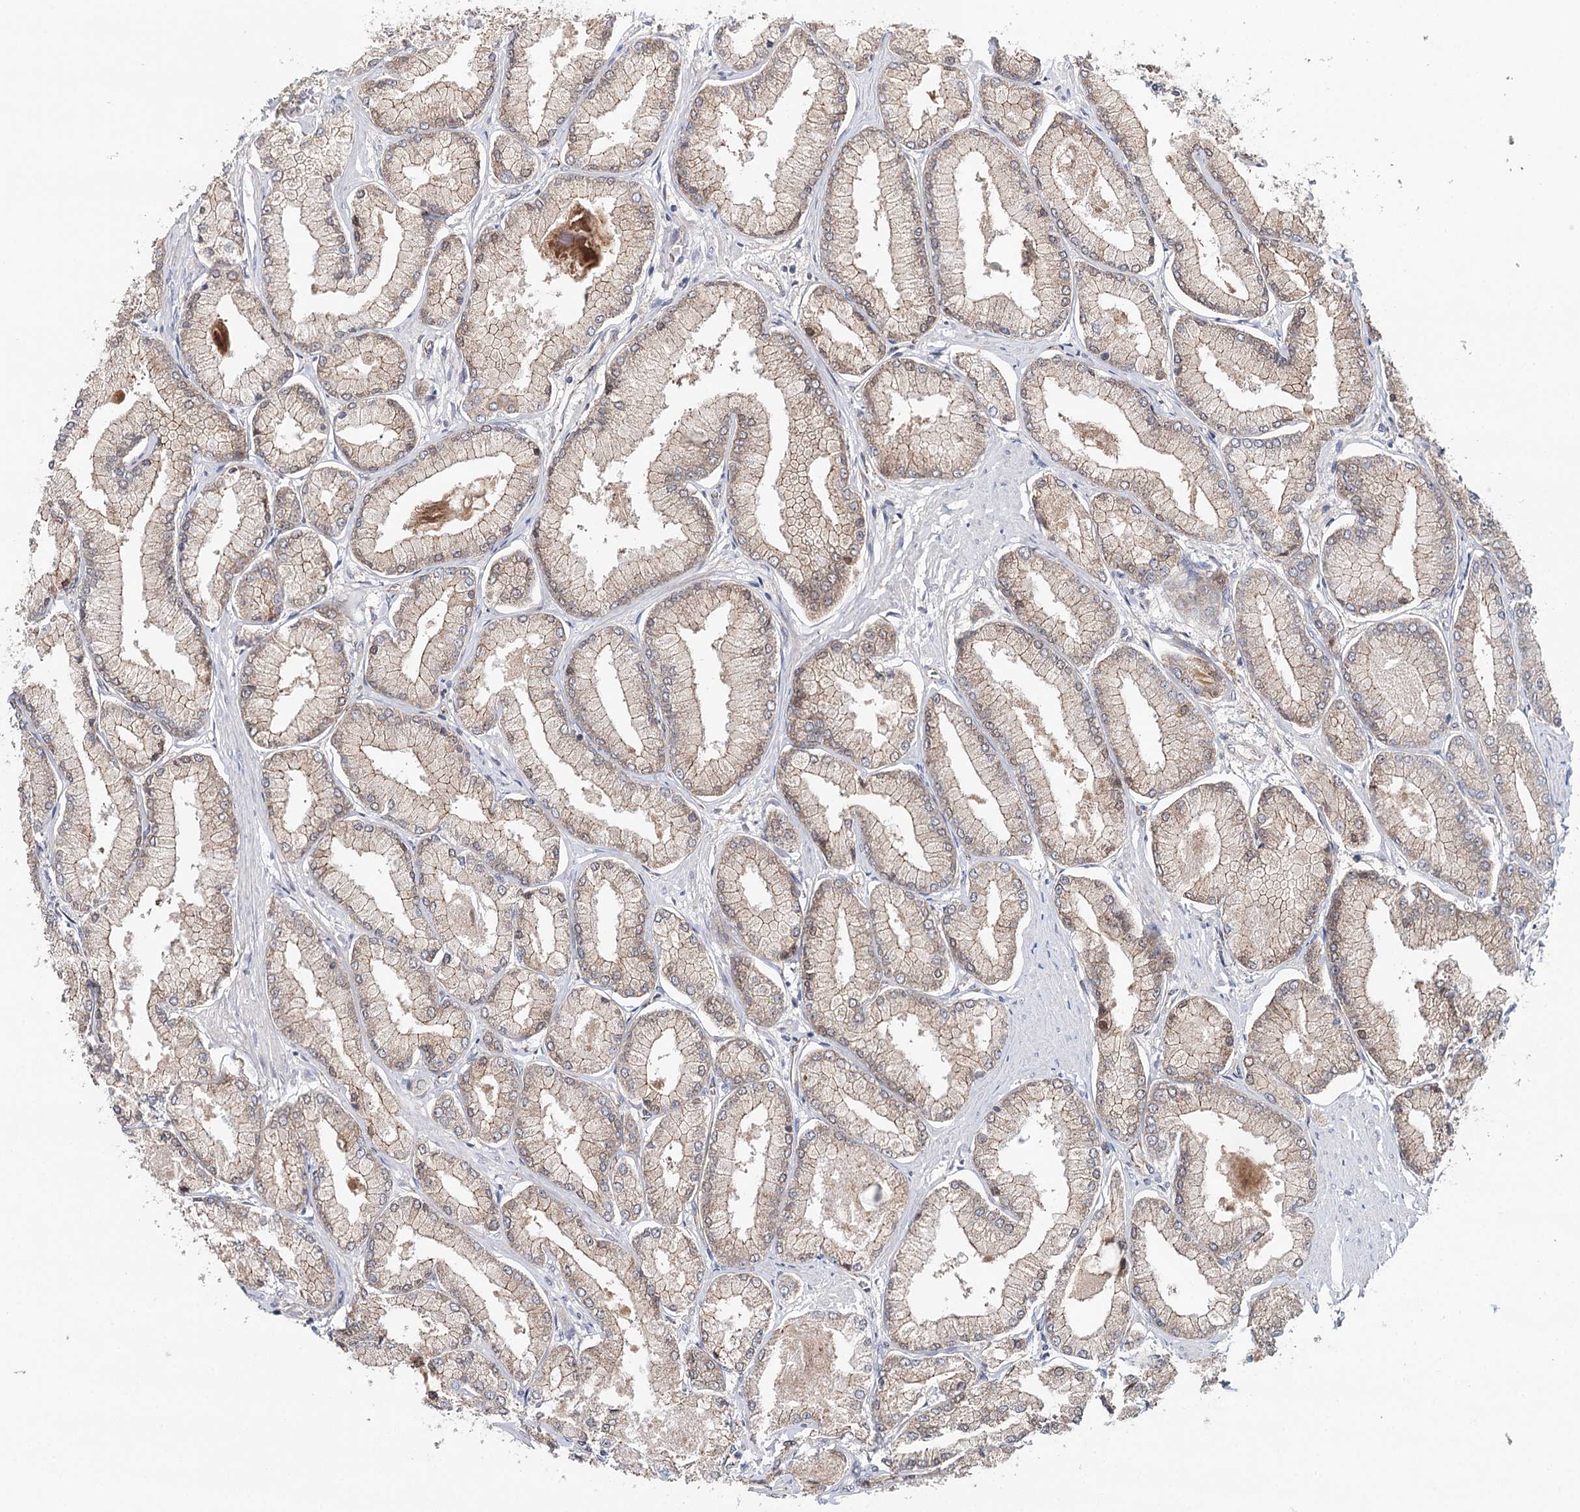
{"staining": {"intensity": "weak", "quantity": ">75%", "location": "cytoplasmic/membranous"}, "tissue": "prostate cancer", "cell_type": "Tumor cells", "image_type": "cancer", "snomed": [{"axis": "morphology", "description": "Adenocarcinoma, Low grade"}, {"axis": "topography", "description": "Prostate"}], "caption": "Immunohistochemistry image of neoplastic tissue: prostate low-grade adenocarcinoma stained using immunohistochemistry (IHC) displays low levels of weak protein expression localized specifically in the cytoplasmic/membranous of tumor cells, appearing as a cytoplasmic/membranous brown color.", "gene": "PKP4", "patient": {"sex": "male", "age": 74}}